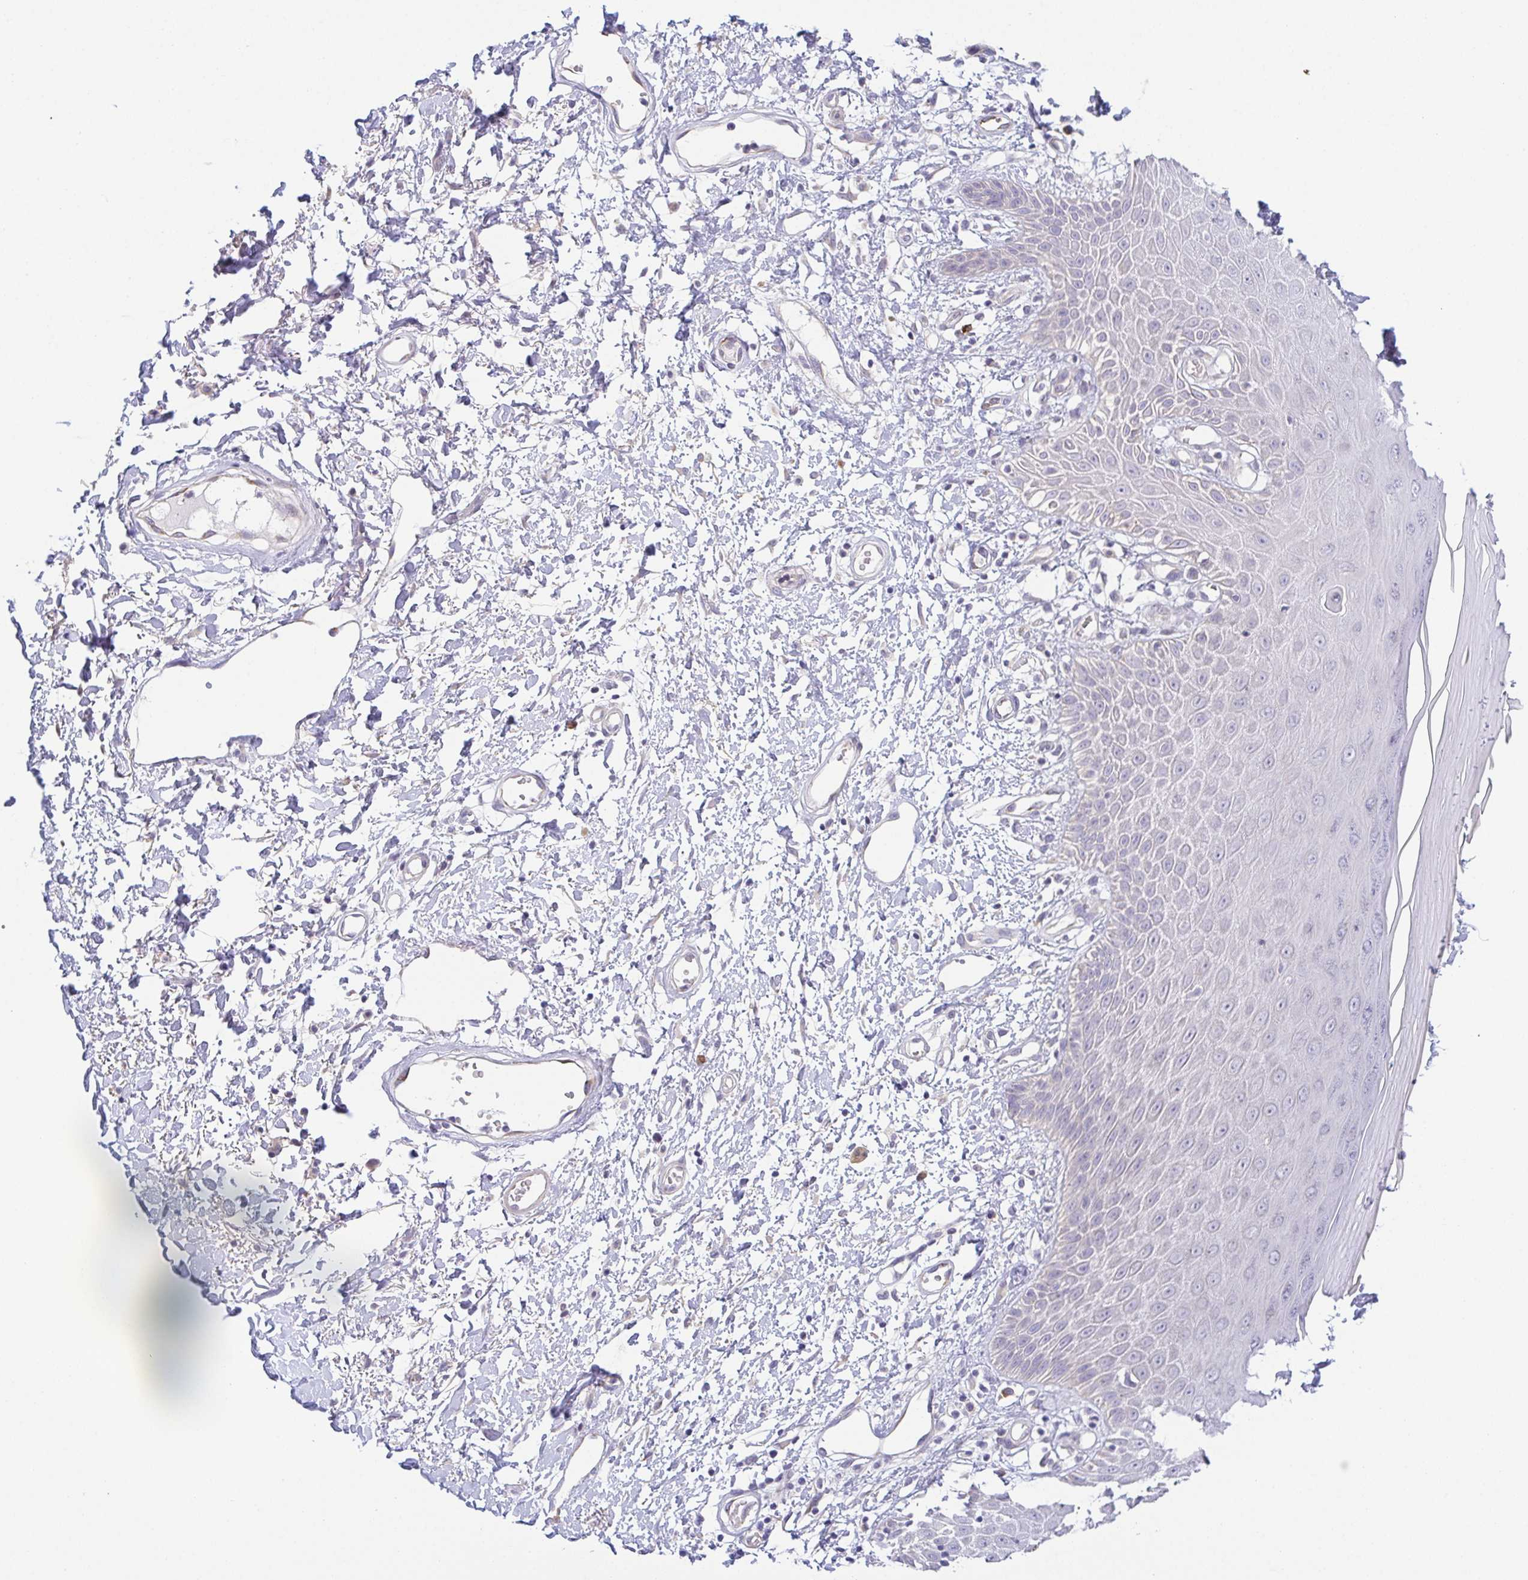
{"staining": {"intensity": "negative", "quantity": "none", "location": "none"}, "tissue": "skin", "cell_type": "Epidermal cells", "image_type": "normal", "snomed": [{"axis": "morphology", "description": "Normal tissue, NOS"}, {"axis": "topography", "description": "Anal"}, {"axis": "topography", "description": "Peripheral nerve tissue"}], "caption": "This is an IHC histopathology image of unremarkable human skin. There is no expression in epidermal cells.", "gene": "BCL2L1", "patient": {"sex": "male", "age": 78}}